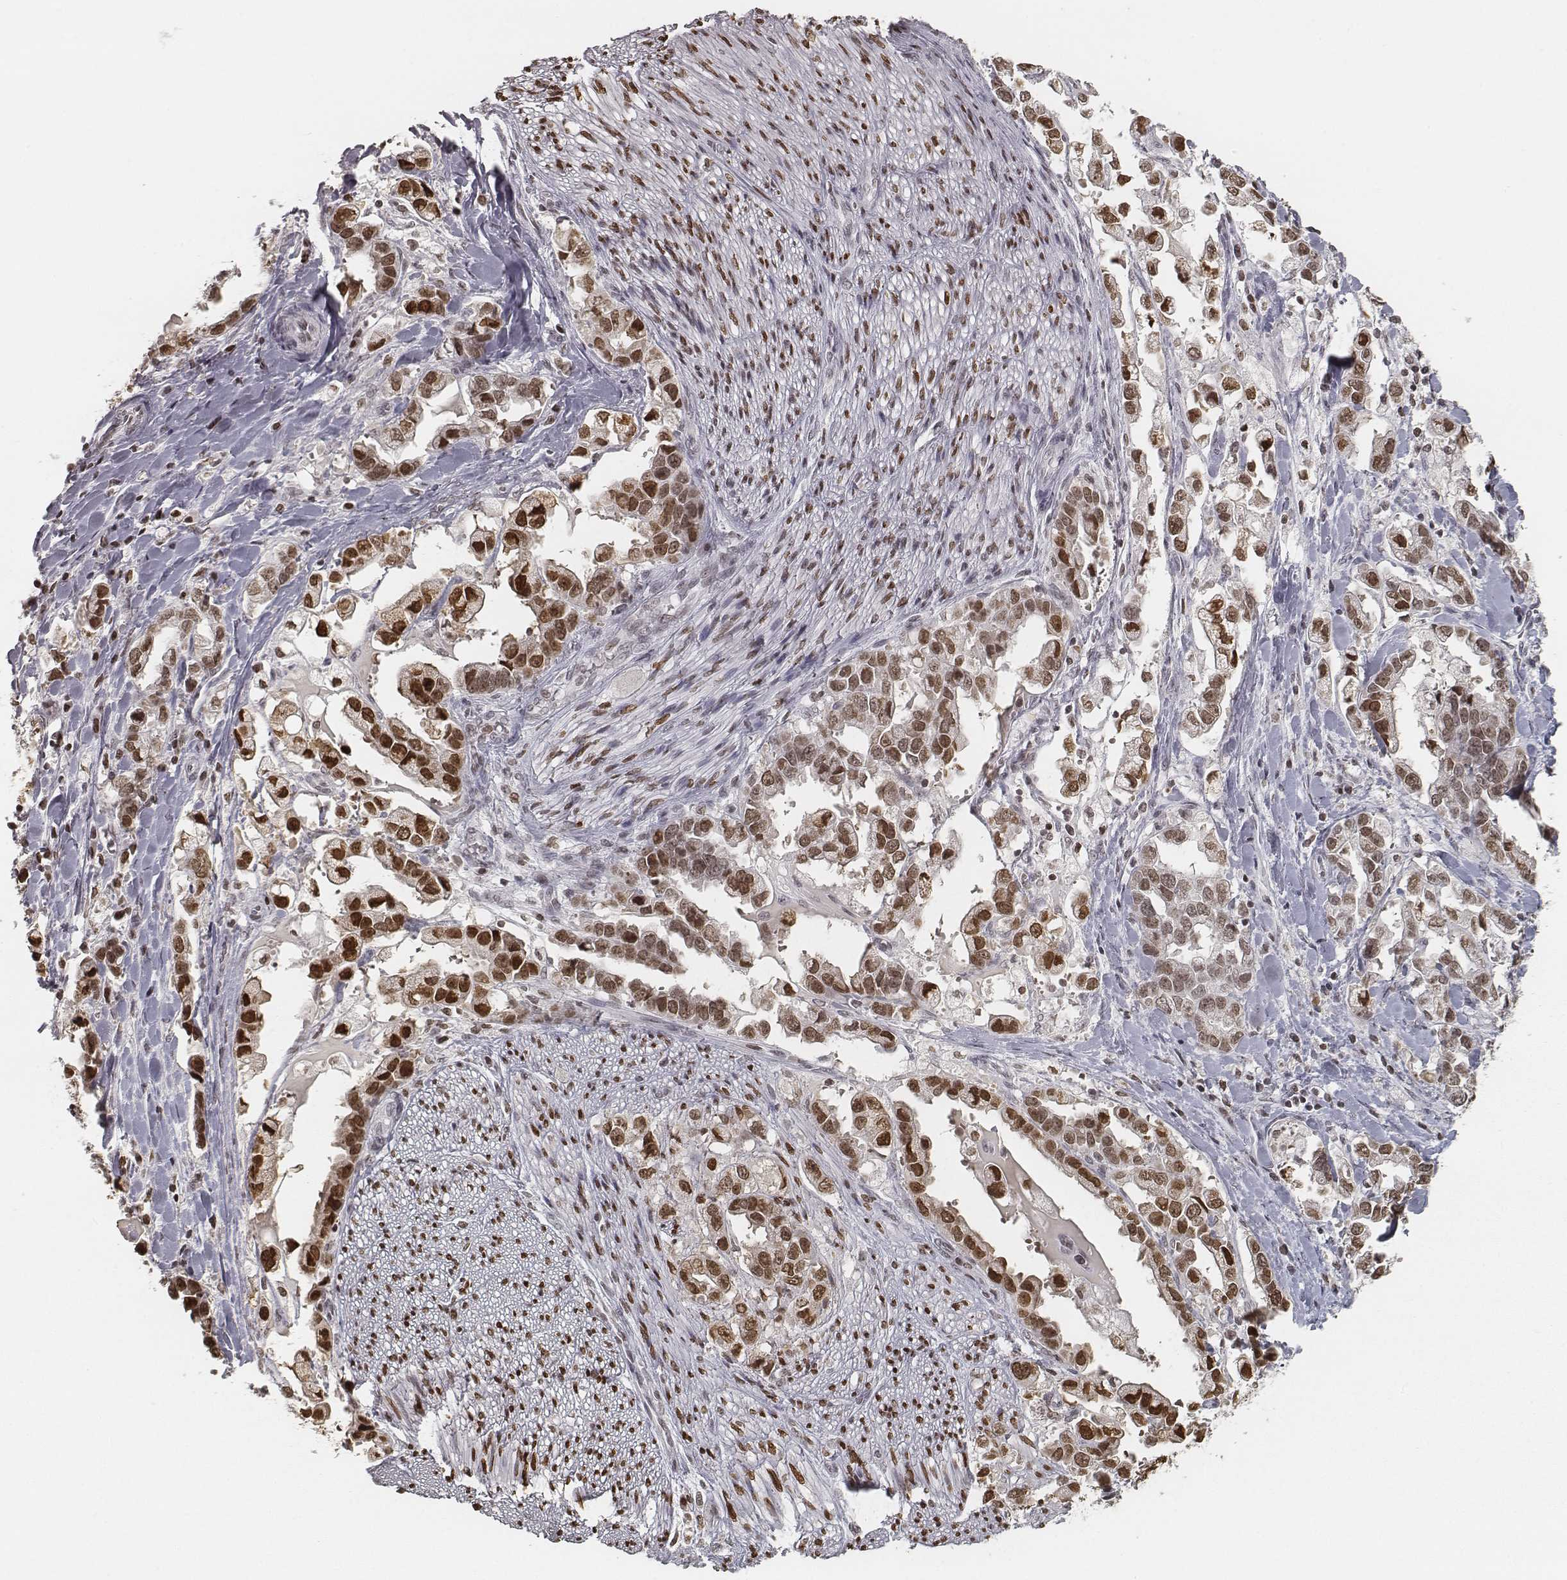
{"staining": {"intensity": "moderate", "quantity": ">75%", "location": "nuclear"}, "tissue": "stomach cancer", "cell_type": "Tumor cells", "image_type": "cancer", "snomed": [{"axis": "morphology", "description": "Adenocarcinoma, NOS"}, {"axis": "topography", "description": "Stomach"}], "caption": "IHC photomicrograph of neoplastic tissue: stomach cancer (adenocarcinoma) stained using immunohistochemistry exhibits medium levels of moderate protein expression localized specifically in the nuclear of tumor cells, appearing as a nuclear brown color.", "gene": "HMGA2", "patient": {"sex": "male", "age": 59}}